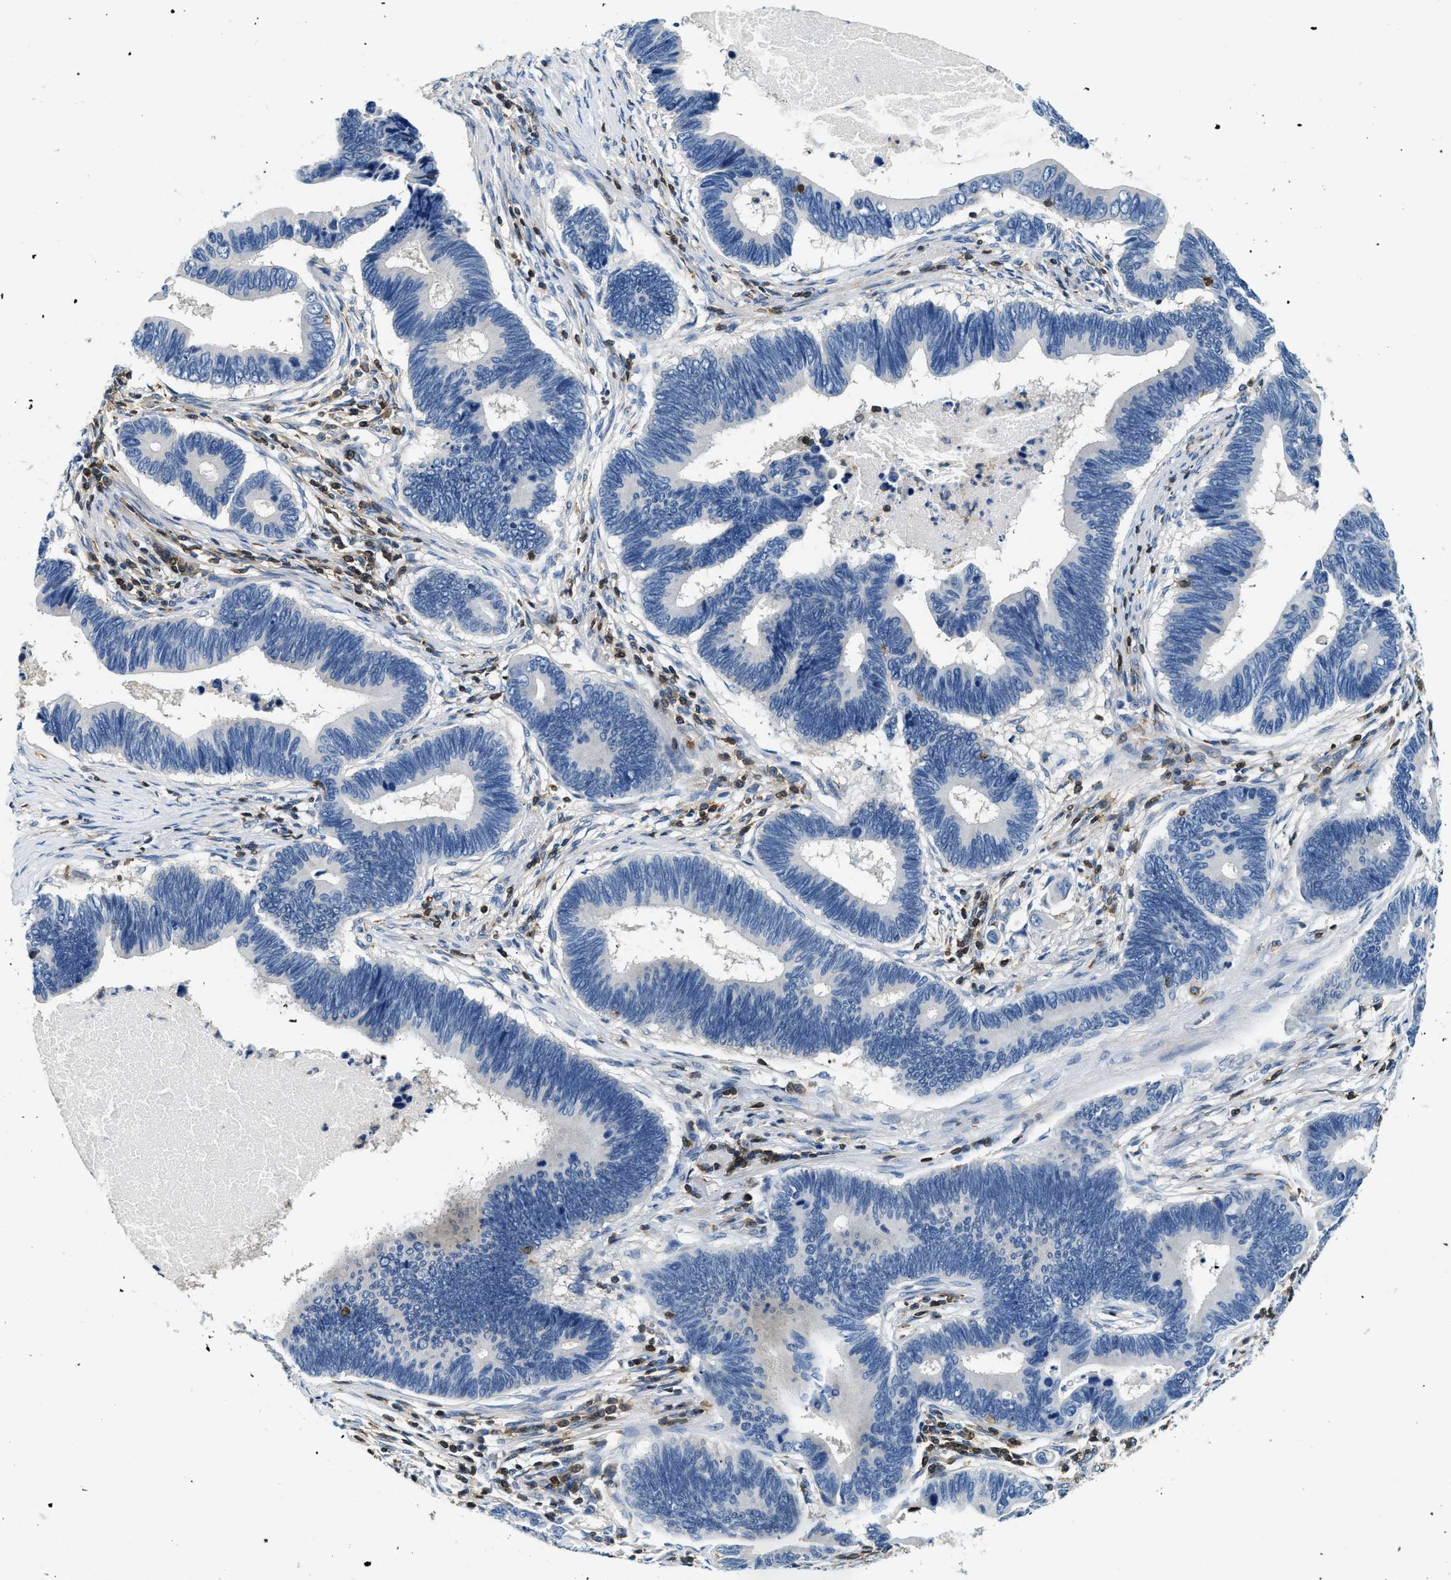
{"staining": {"intensity": "negative", "quantity": "none", "location": "none"}, "tissue": "pancreatic cancer", "cell_type": "Tumor cells", "image_type": "cancer", "snomed": [{"axis": "morphology", "description": "Adenocarcinoma, NOS"}, {"axis": "topography", "description": "Pancreas"}], "caption": "Immunohistochemical staining of adenocarcinoma (pancreatic) displays no significant positivity in tumor cells.", "gene": "MYO1G", "patient": {"sex": "female", "age": 70}}